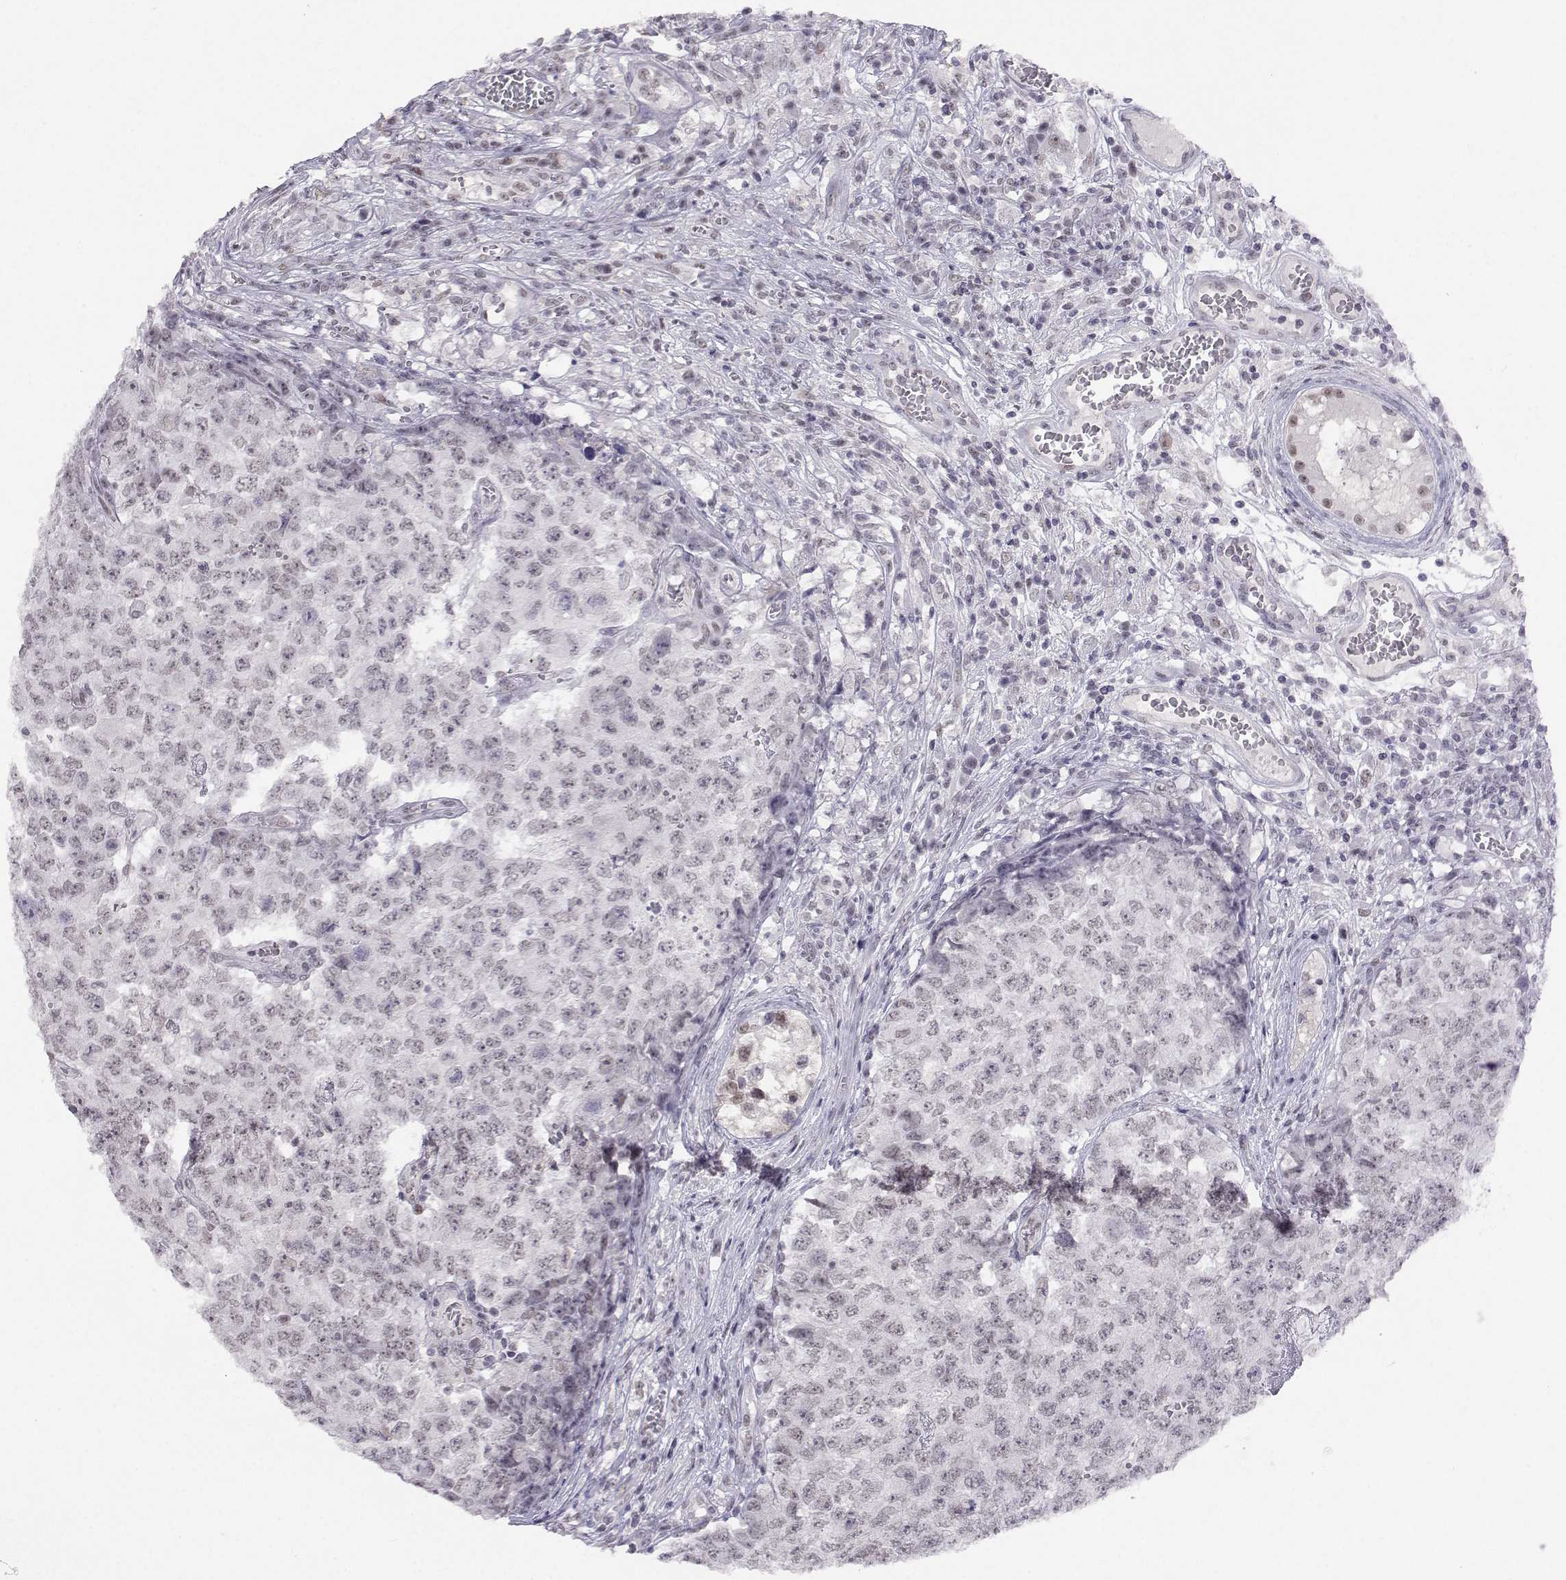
{"staining": {"intensity": "negative", "quantity": "none", "location": "none"}, "tissue": "testis cancer", "cell_type": "Tumor cells", "image_type": "cancer", "snomed": [{"axis": "morphology", "description": "Carcinoma, Embryonal, NOS"}, {"axis": "topography", "description": "Testis"}], "caption": "Tumor cells are negative for protein expression in human embryonal carcinoma (testis).", "gene": "MED26", "patient": {"sex": "male", "age": 23}}